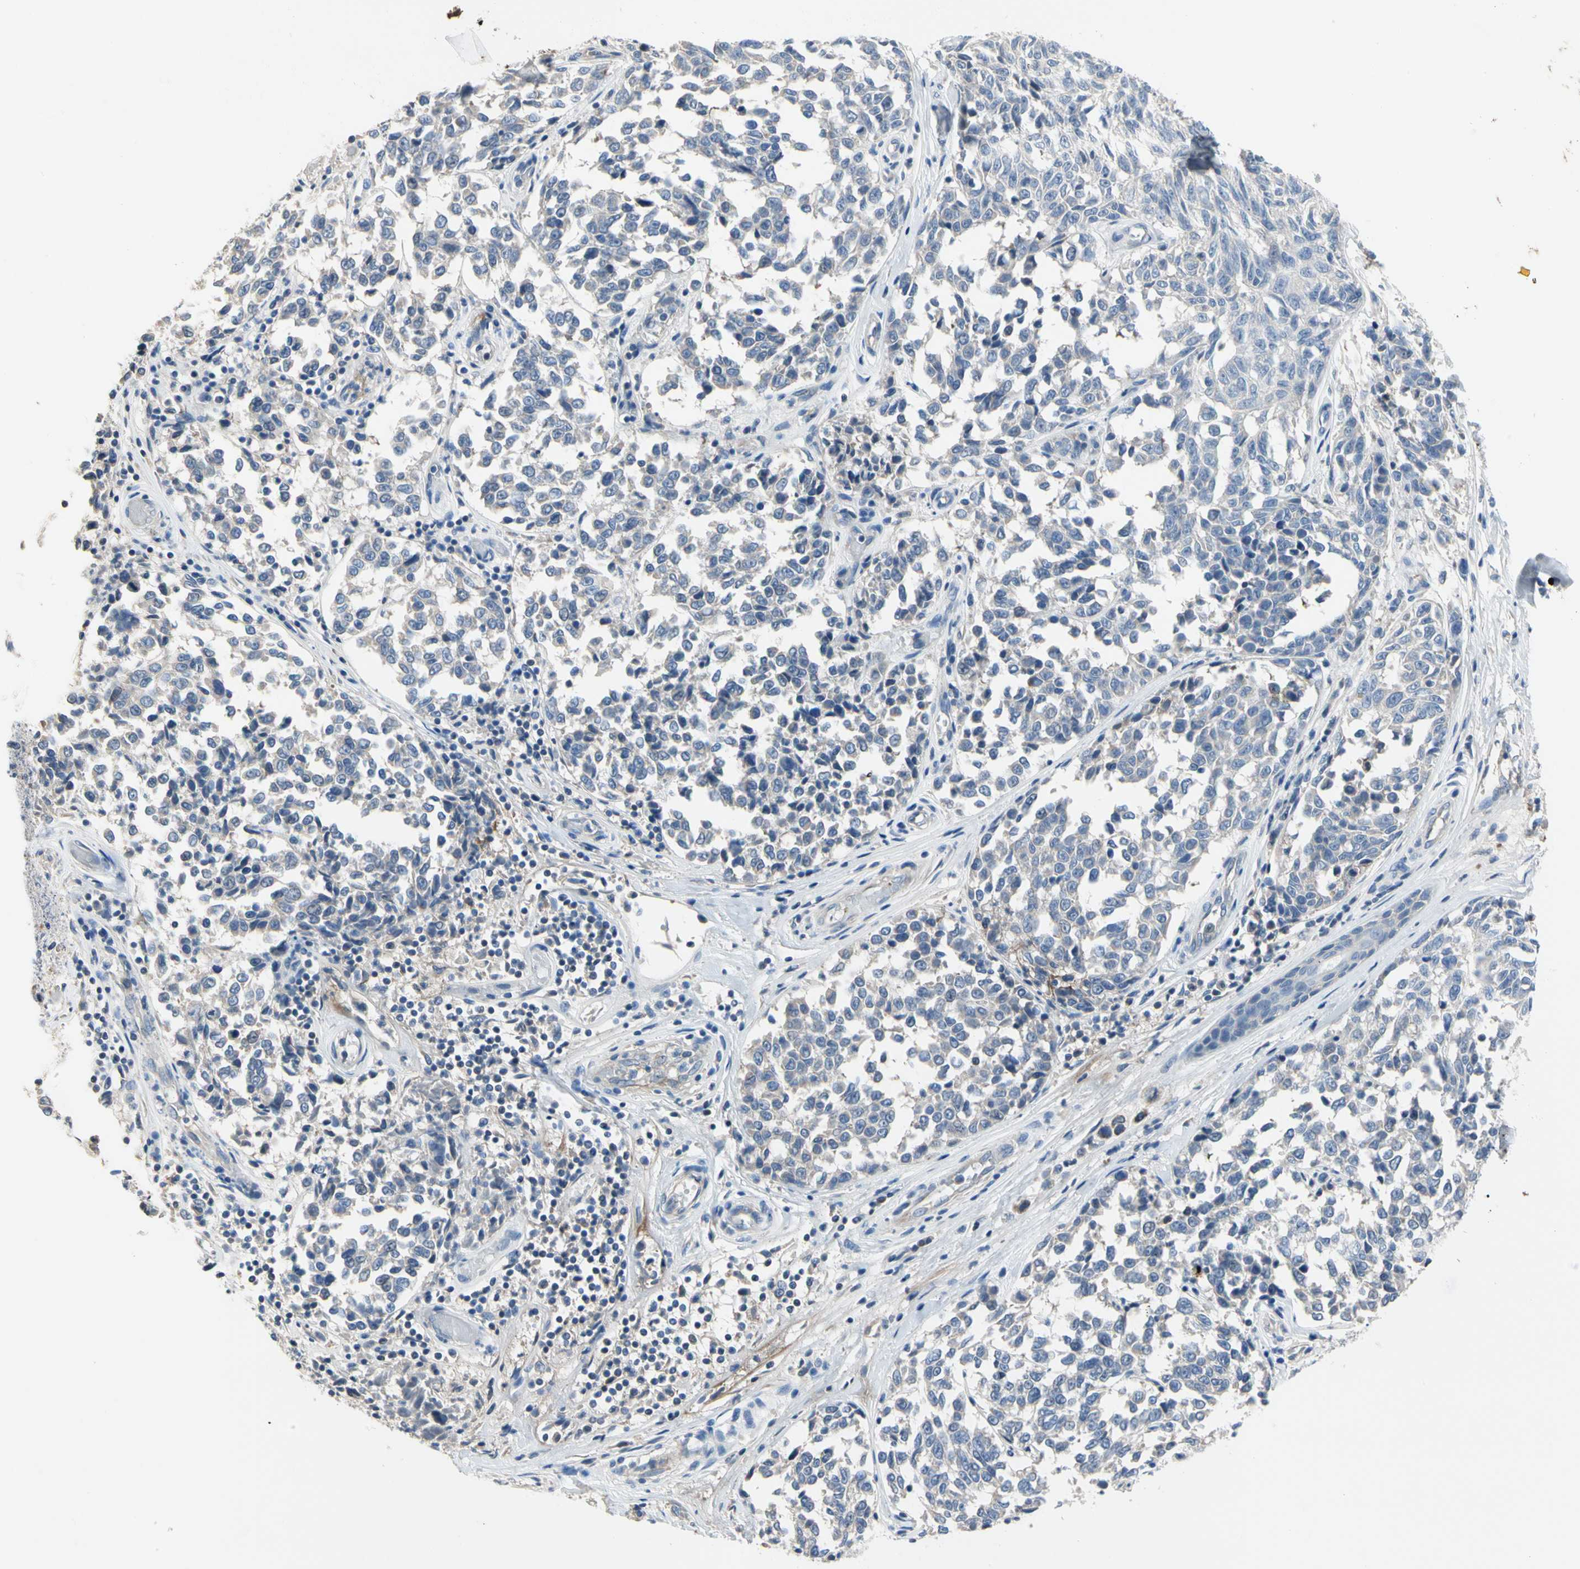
{"staining": {"intensity": "negative", "quantity": "none", "location": "none"}, "tissue": "melanoma", "cell_type": "Tumor cells", "image_type": "cancer", "snomed": [{"axis": "morphology", "description": "Malignant melanoma, NOS"}, {"axis": "topography", "description": "Skin"}], "caption": "Immunohistochemical staining of melanoma shows no significant positivity in tumor cells.", "gene": "ECRG4", "patient": {"sex": "female", "age": 64}}